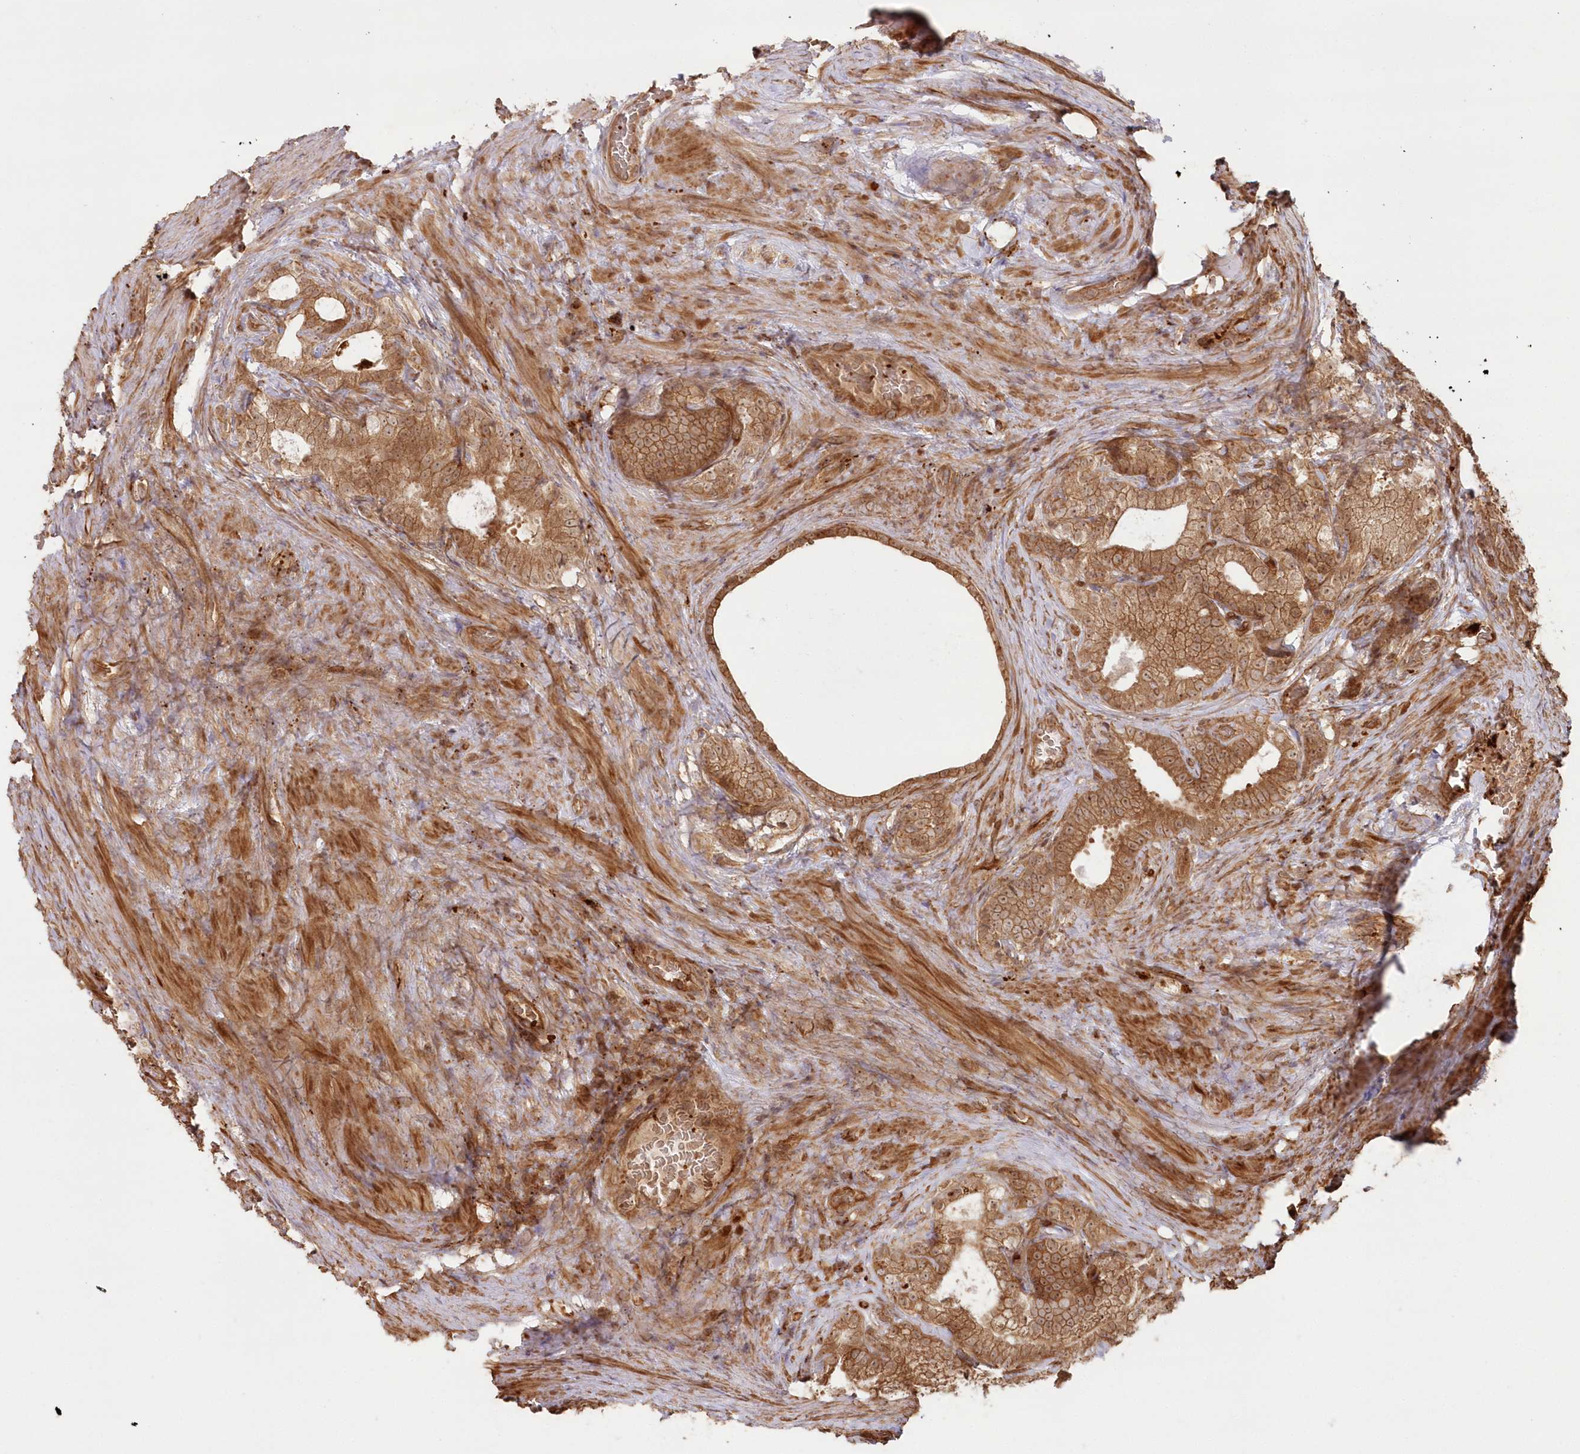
{"staining": {"intensity": "moderate", "quantity": ">75%", "location": "cytoplasmic/membranous"}, "tissue": "prostate cancer", "cell_type": "Tumor cells", "image_type": "cancer", "snomed": [{"axis": "morphology", "description": "Adenocarcinoma, Low grade"}, {"axis": "topography", "description": "Prostate"}], "caption": "Immunohistochemistry (IHC) of prostate adenocarcinoma (low-grade) displays medium levels of moderate cytoplasmic/membranous staining in about >75% of tumor cells.", "gene": "RGCC", "patient": {"sex": "male", "age": 71}}